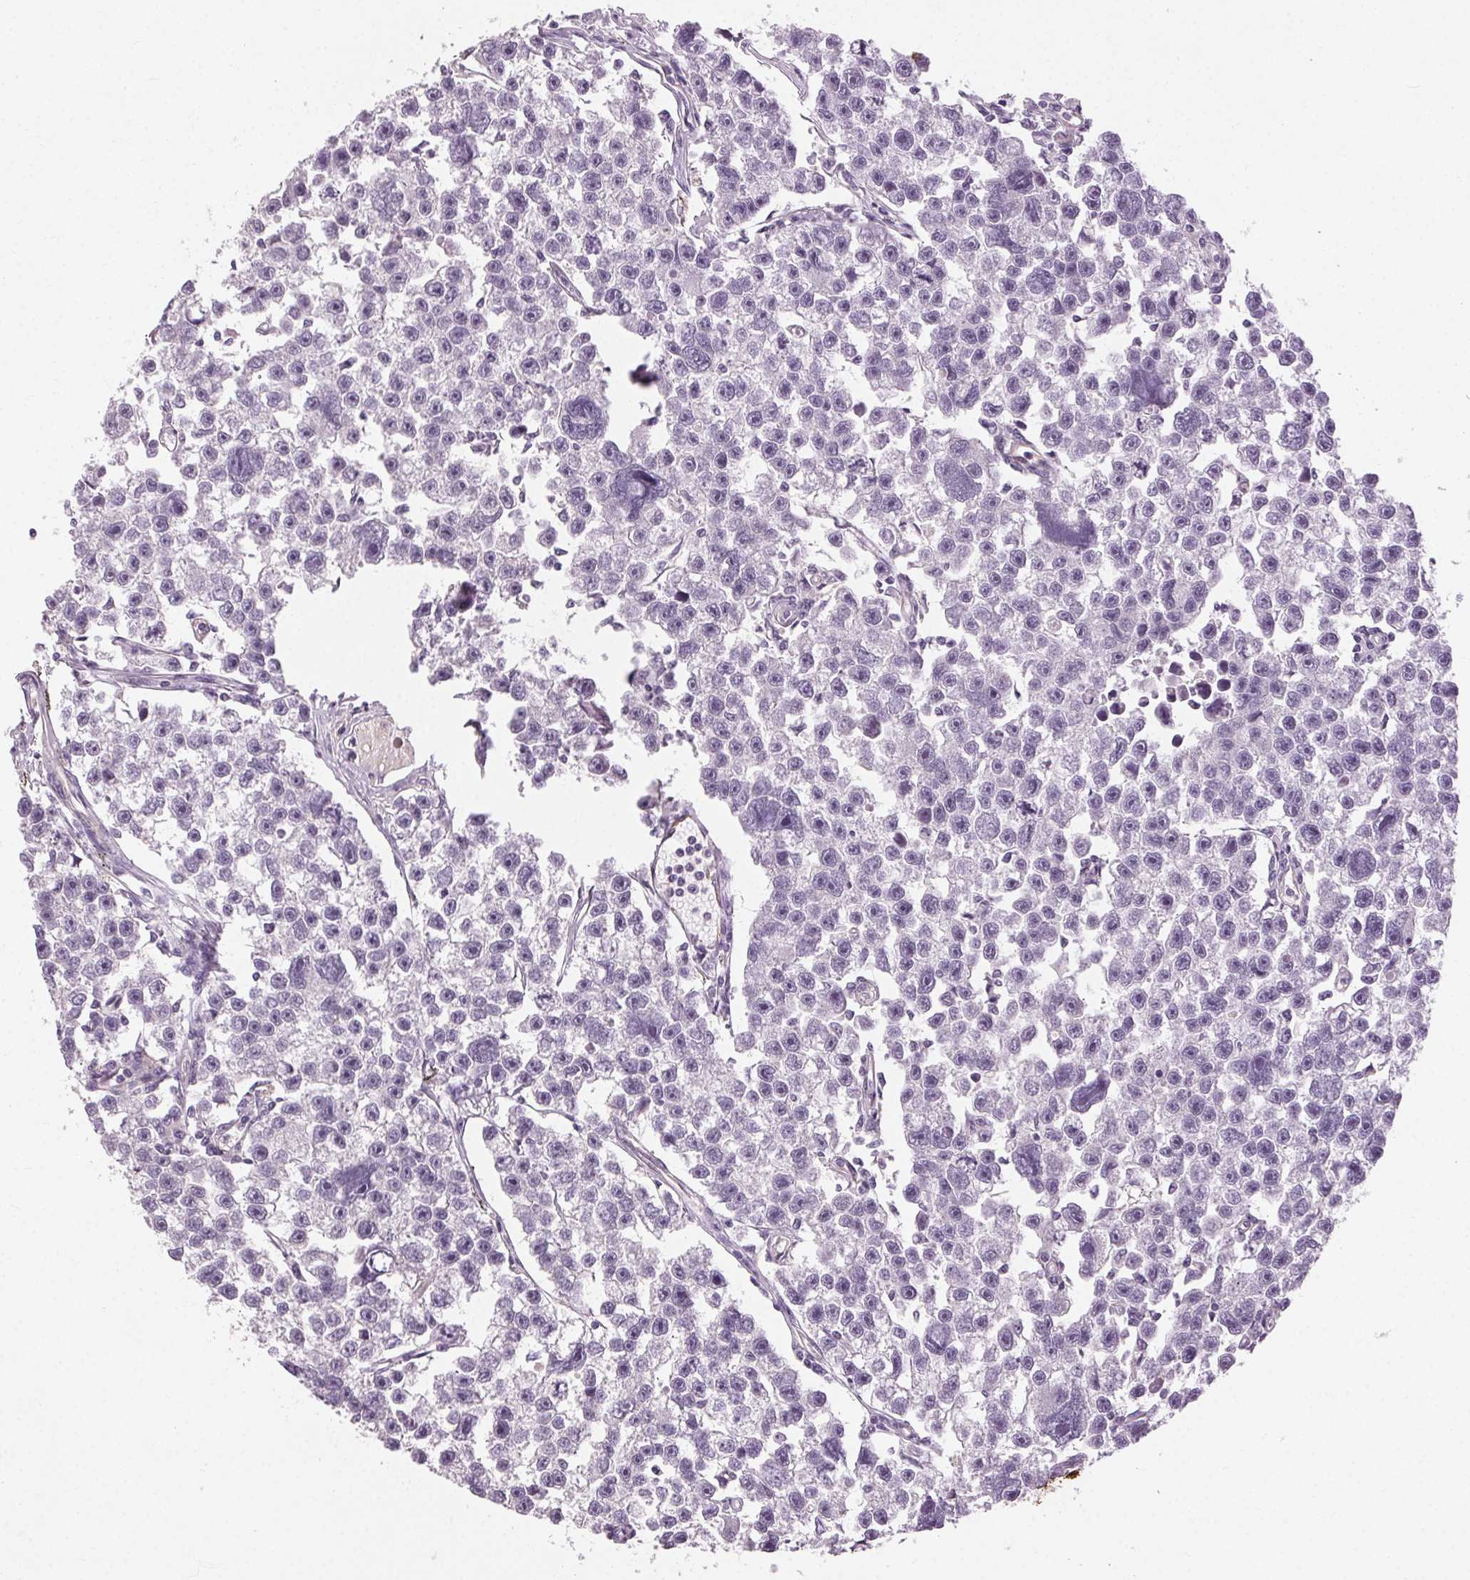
{"staining": {"intensity": "negative", "quantity": "none", "location": "none"}, "tissue": "testis cancer", "cell_type": "Tumor cells", "image_type": "cancer", "snomed": [{"axis": "morphology", "description": "Seminoma, NOS"}, {"axis": "topography", "description": "Testis"}], "caption": "Tumor cells are negative for protein expression in human seminoma (testis).", "gene": "CLTRN", "patient": {"sex": "male", "age": 26}}